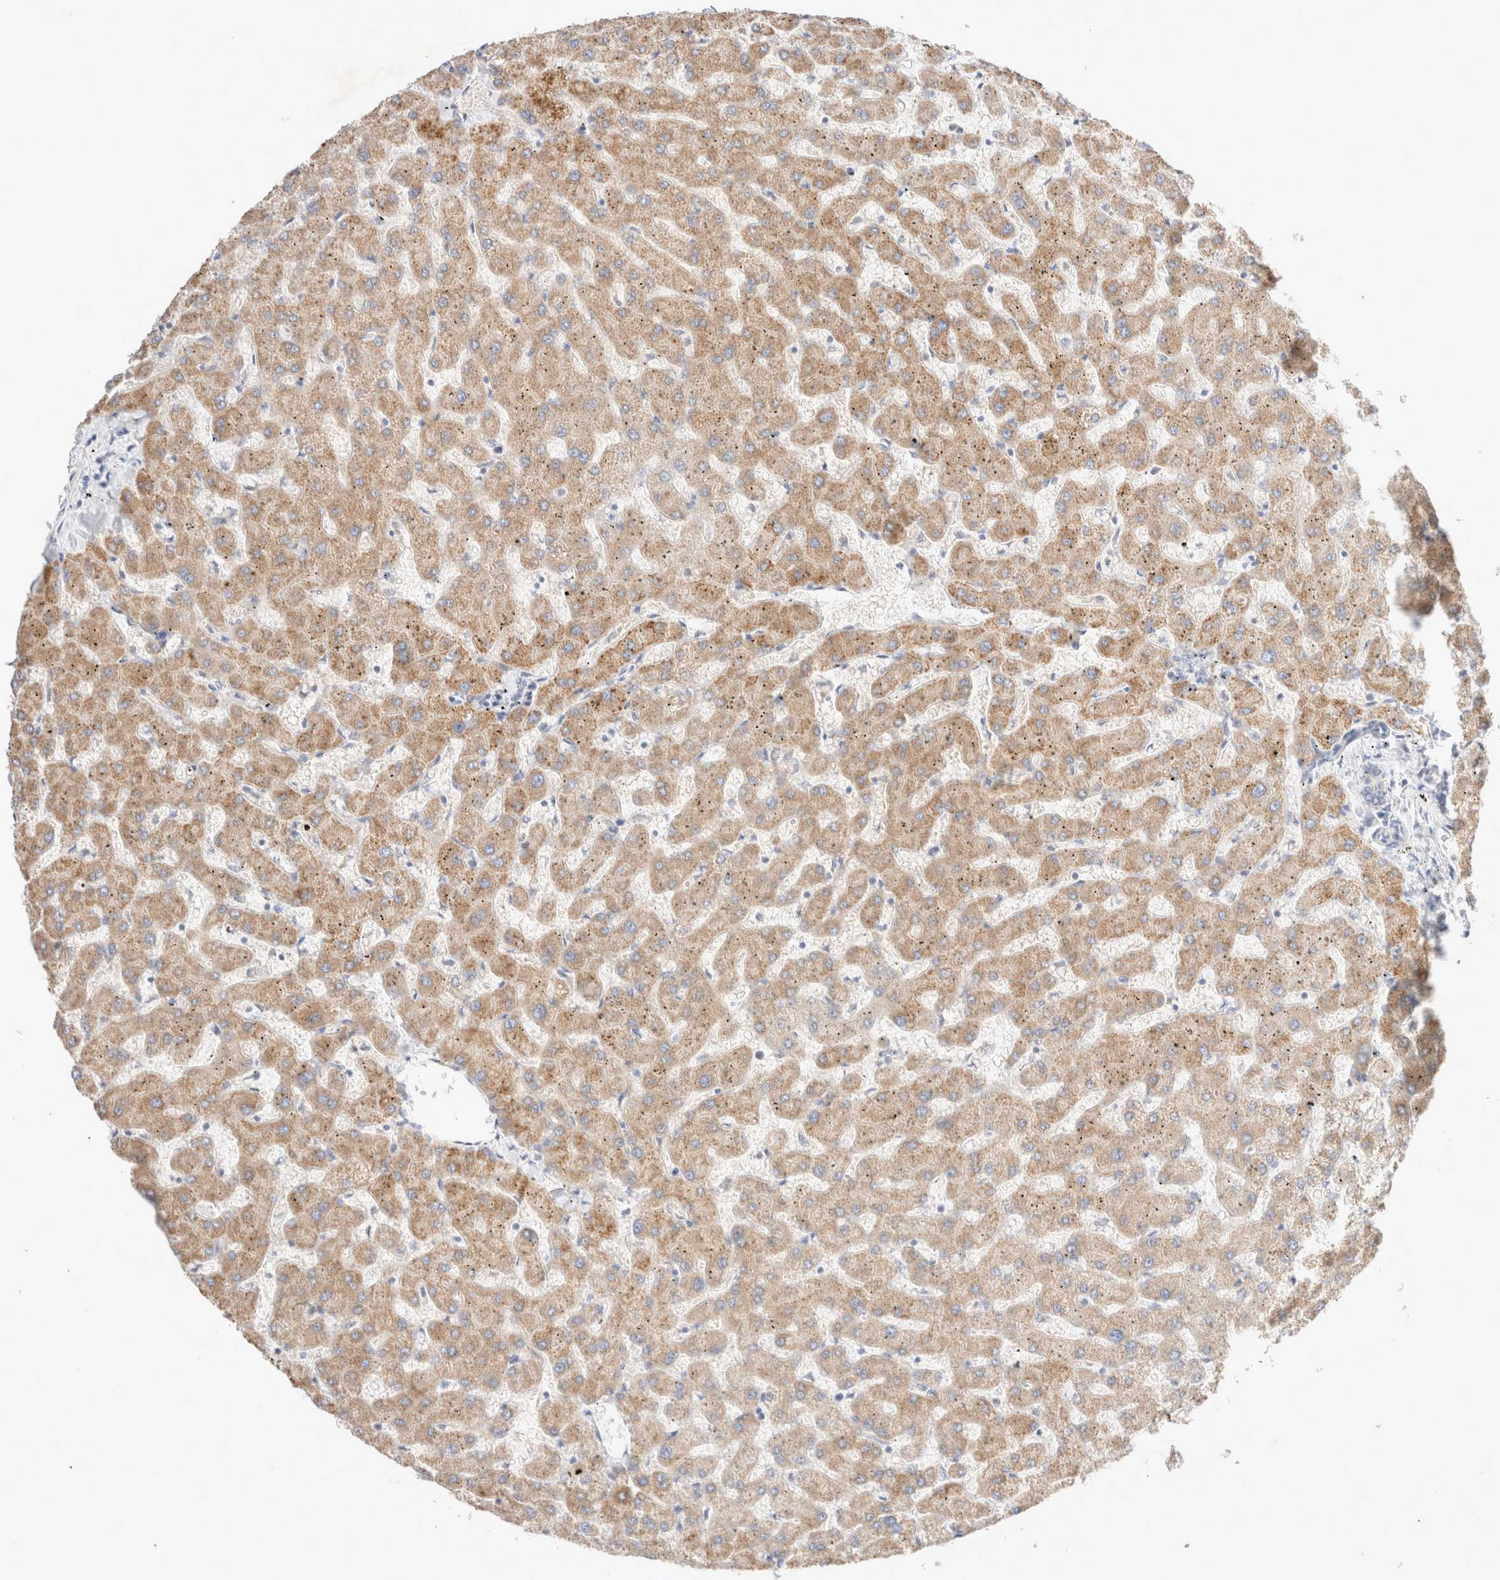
{"staining": {"intensity": "negative", "quantity": "none", "location": "none"}, "tissue": "liver", "cell_type": "Cholangiocytes", "image_type": "normal", "snomed": [{"axis": "morphology", "description": "Normal tissue, NOS"}, {"axis": "topography", "description": "Liver"}], "caption": "Cholangiocytes are negative for brown protein staining in normal liver. Nuclei are stained in blue.", "gene": "SPATA20", "patient": {"sex": "female", "age": 63}}